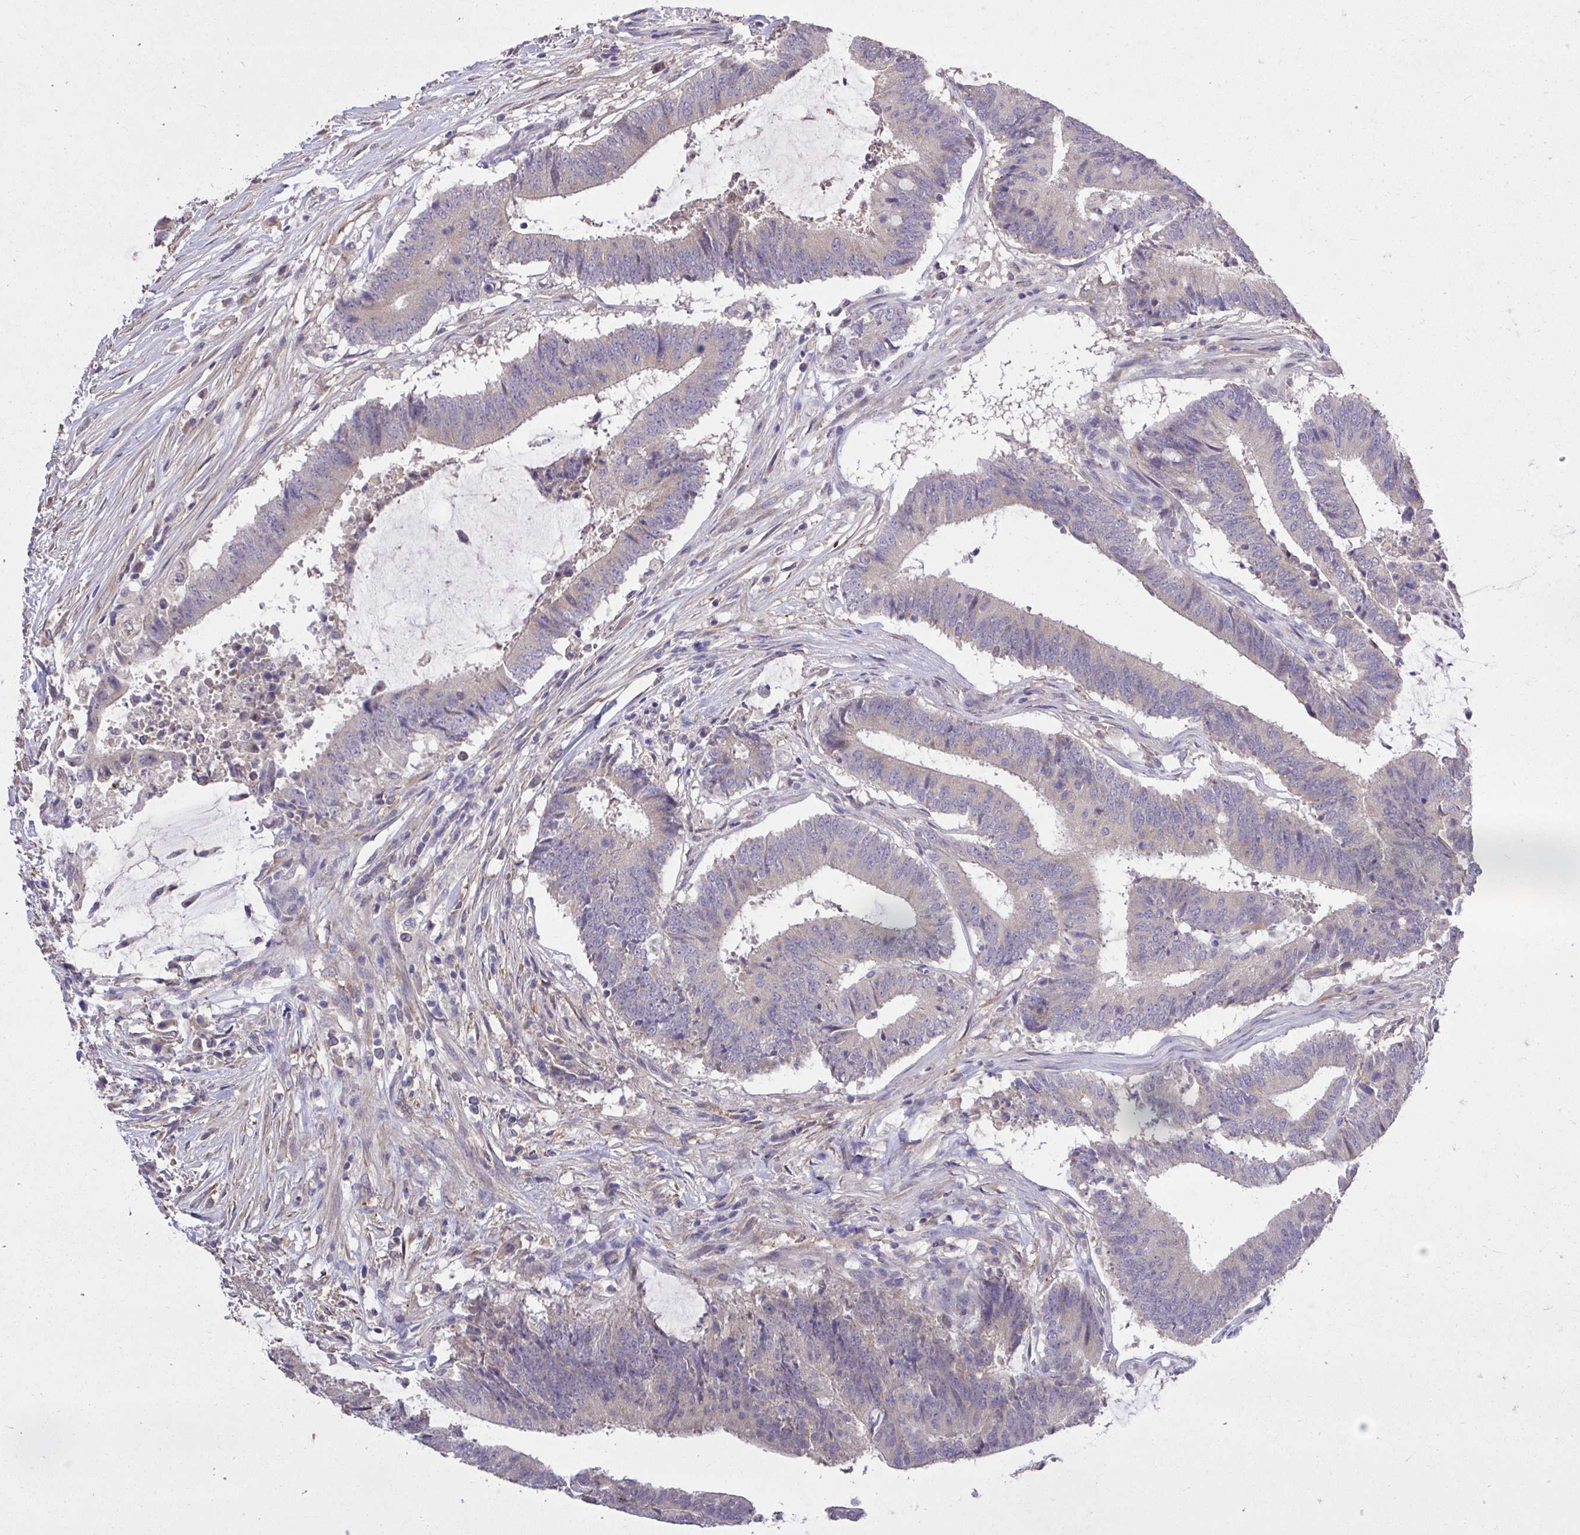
{"staining": {"intensity": "weak", "quantity": "<25%", "location": "cytoplasmic/membranous"}, "tissue": "colorectal cancer", "cell_type": "Tumor cells", "image_type": "cancer", "snomed": [{"axis": "morphology", "description": "Adenocarcinoma, NOS"}, {"axis": "topography", "description": "Colon"}], "caption": "IHC histopathology image of neoplastic tissue: human colorectal adenocarcinoma stained with DAB (3,3'-diaminobenzidine) displays no significant protein staining in tumor cells.", "gene": "MPC2", "patient": {"sex": "female", "age": 43}}